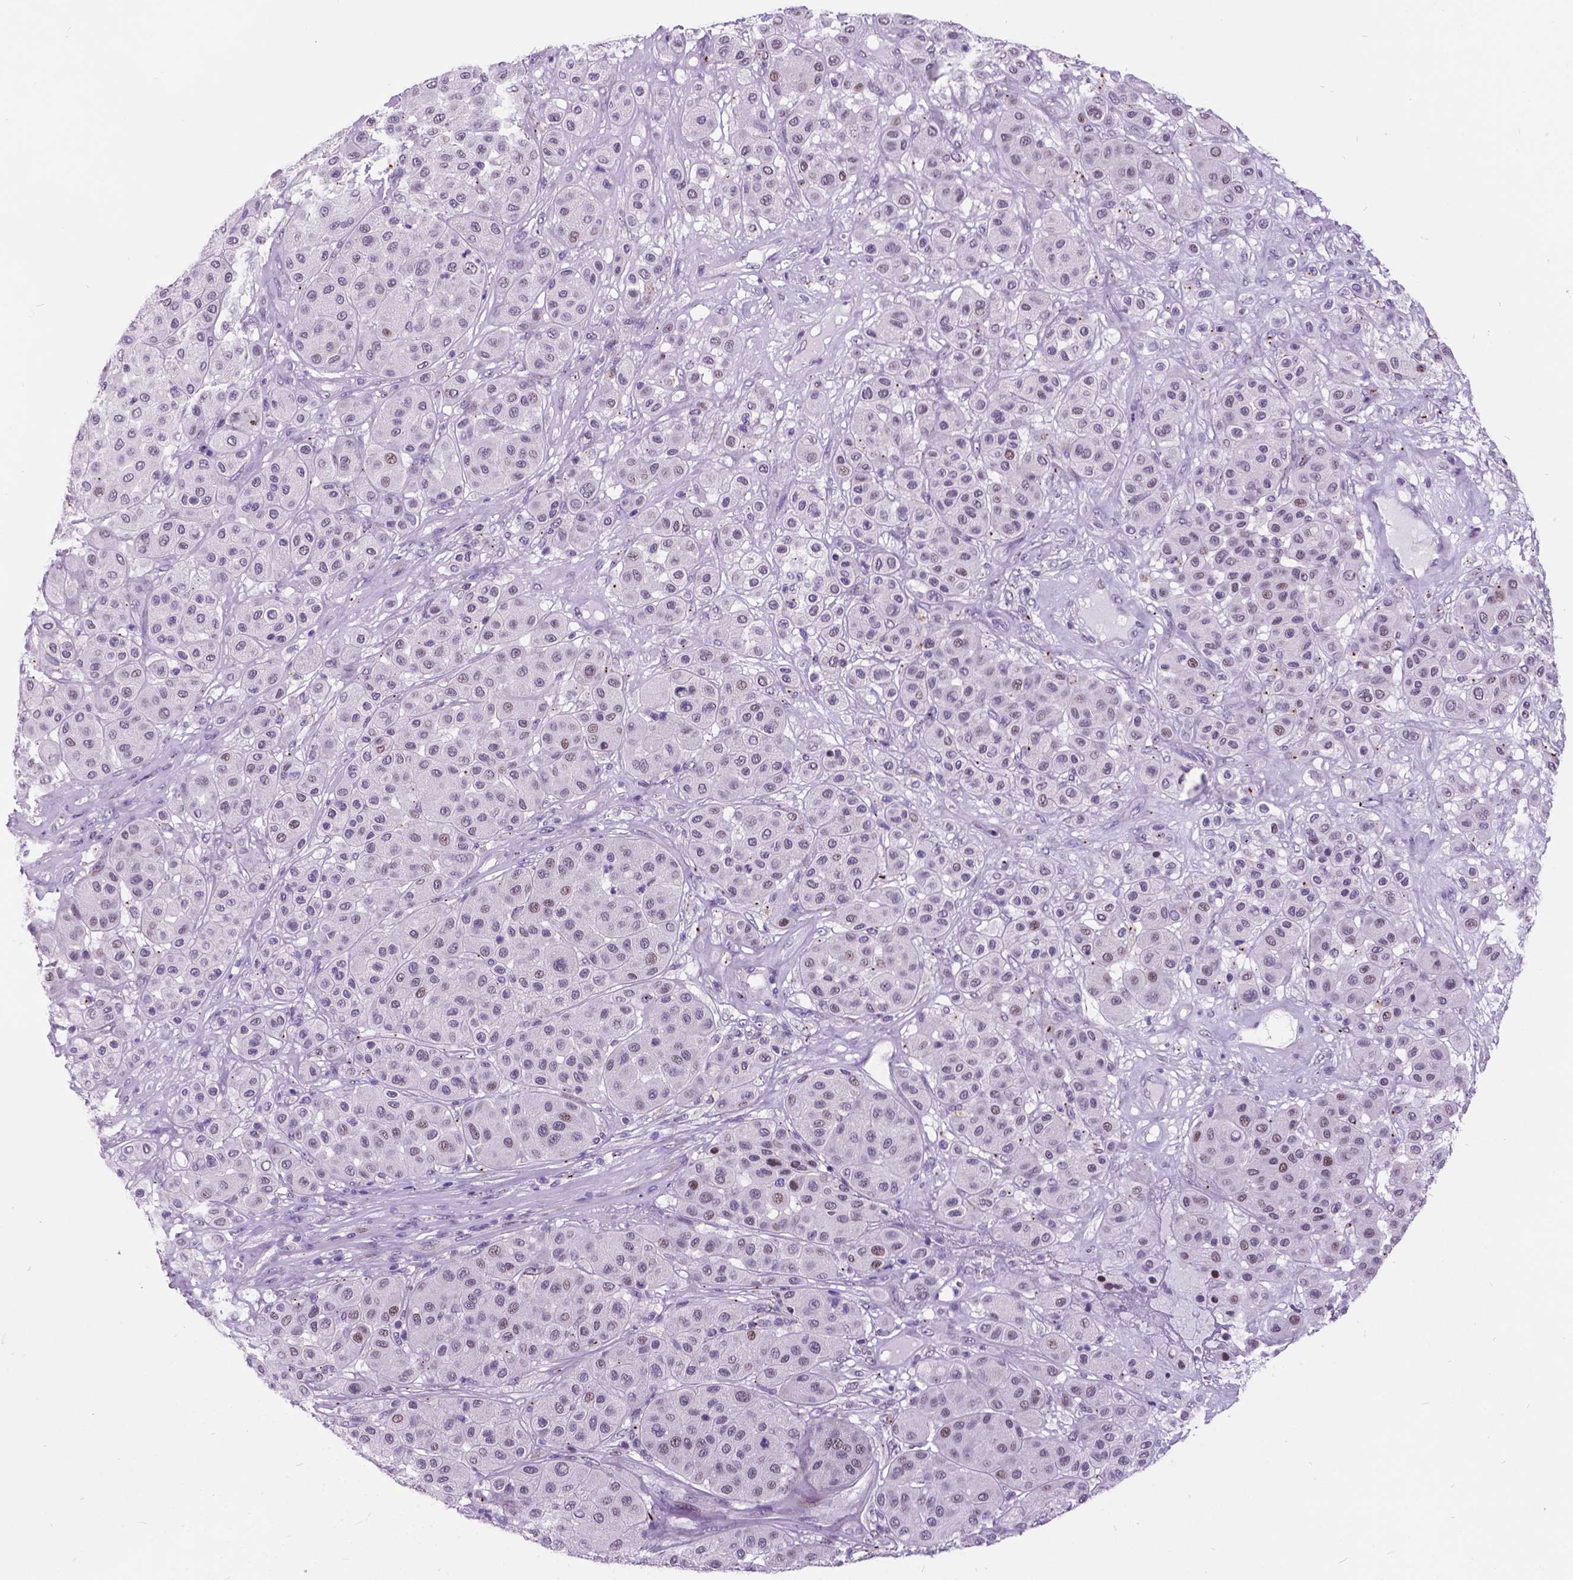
{"staining": {"intensity": "weak", "quantity": "<25%", "location": "nuclear"}, "tissue": "melanoma", "cell_type": "Tumor cells", "image_type": "cancer", "snomed": [{"axis": "morphology", "description": "Malignant melanoma, Metastatic site"}, {"axis": "topography", "description": "Smooth muscle"}], "caption": "IHC photomicrograph of neoplastic tissue: malignant melanoma (metastatic site) stained with DAB (3,3'-diaminobenzidine) shows no significant protein staining in tumor cells. (Stains: DAB IHC with hematoxylin counter stain, Microscopy: brightfield microscopy at high magnification).", "gene": "DPF3", "patient": {"sex": "male", "age": 41}}